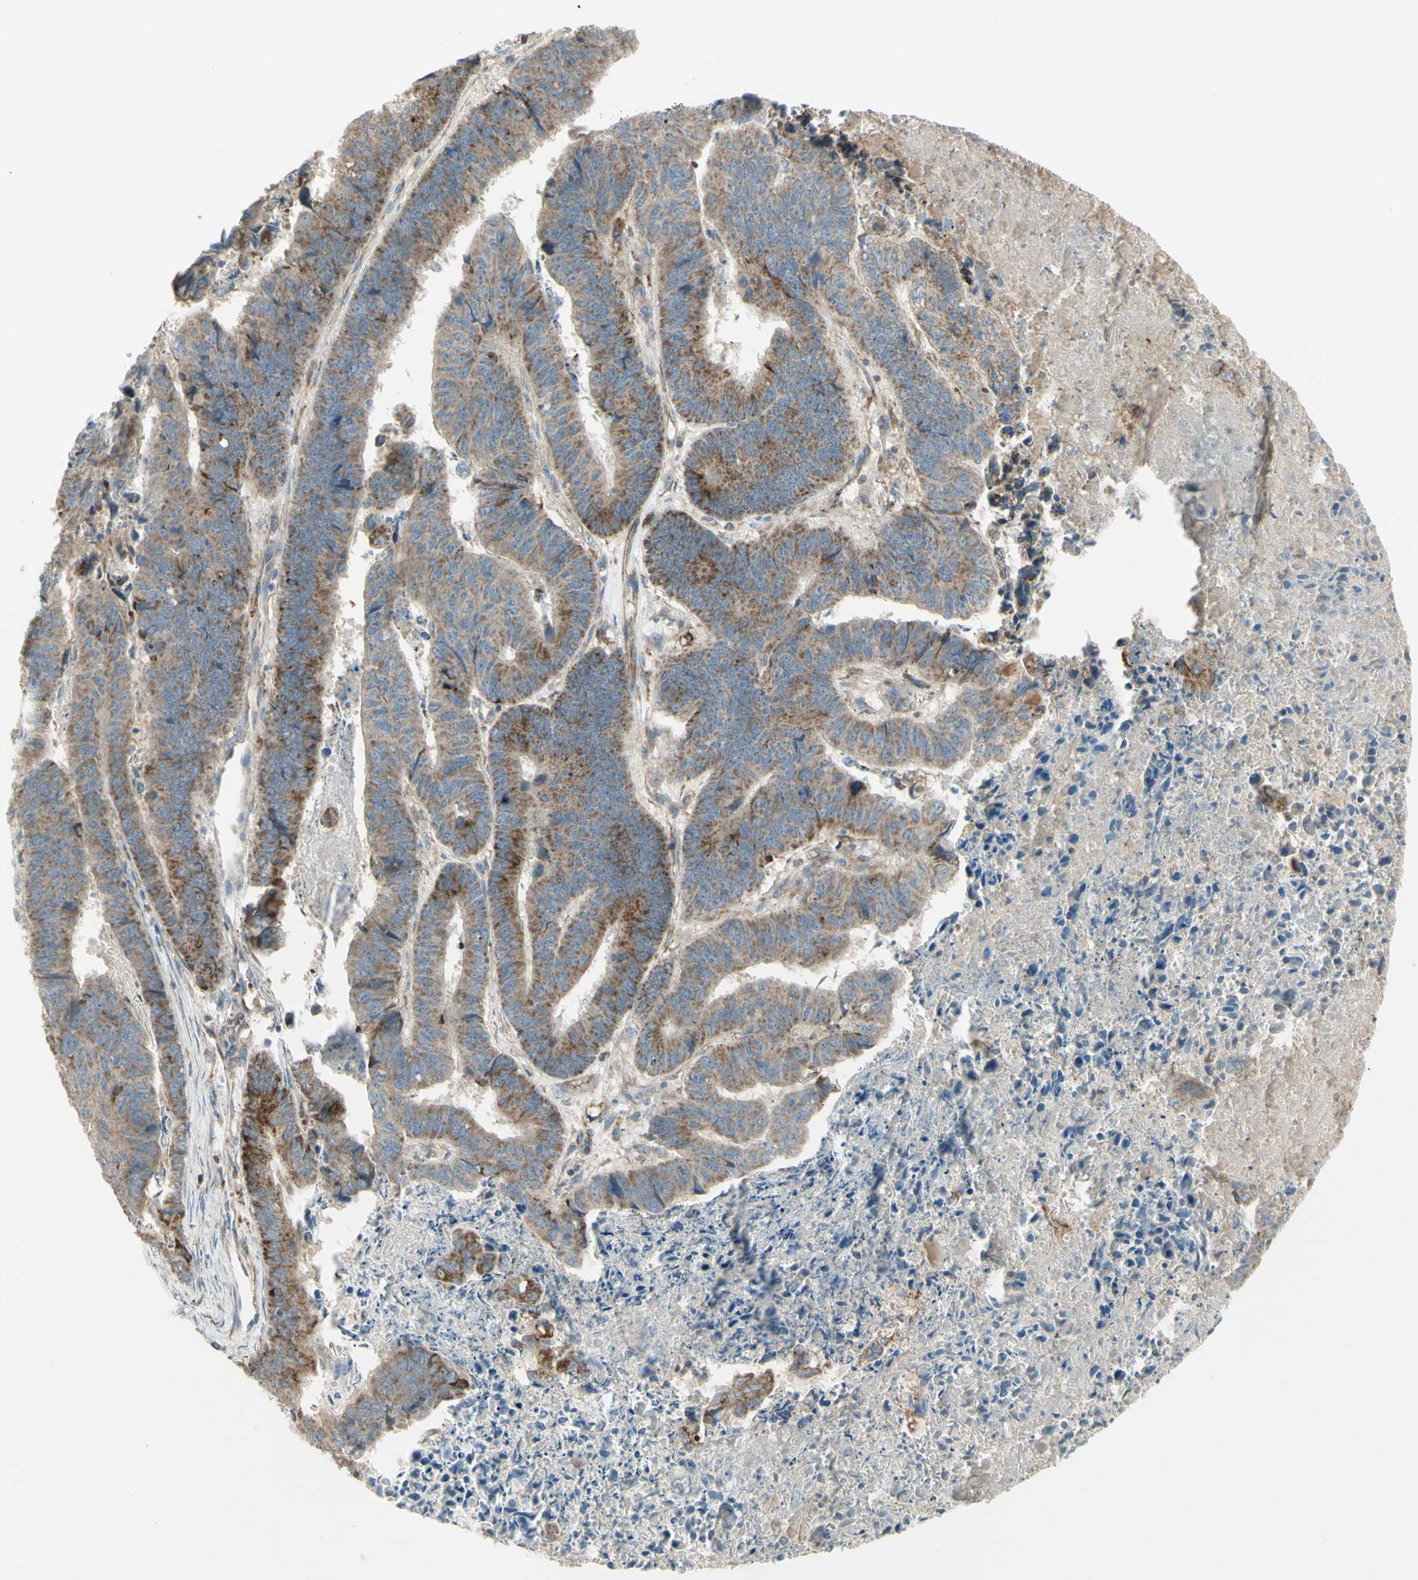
{"staining": {"intensity": "moderate", "quantity": ">75%", "location": "cytoplasmic/membranous"}, "tissue": "stomach cancer", "cell_type": "Tumor cells", "image_type": "cancer", "snomed": [{"axis": "morphology", "description": "Adenocarcinoma, NOS"}, {"axis": "topography", "description": "Stomach, lower"}], "caption": "About >75% of tumor cells in stomach adenocarcinoma demonstrate moderate cytoplasmic/membranous protein expression as visualized by brown immunohistochemical staining.", "gene": "CYB5R1", "patient": {"sex": "male", "age": 77}}